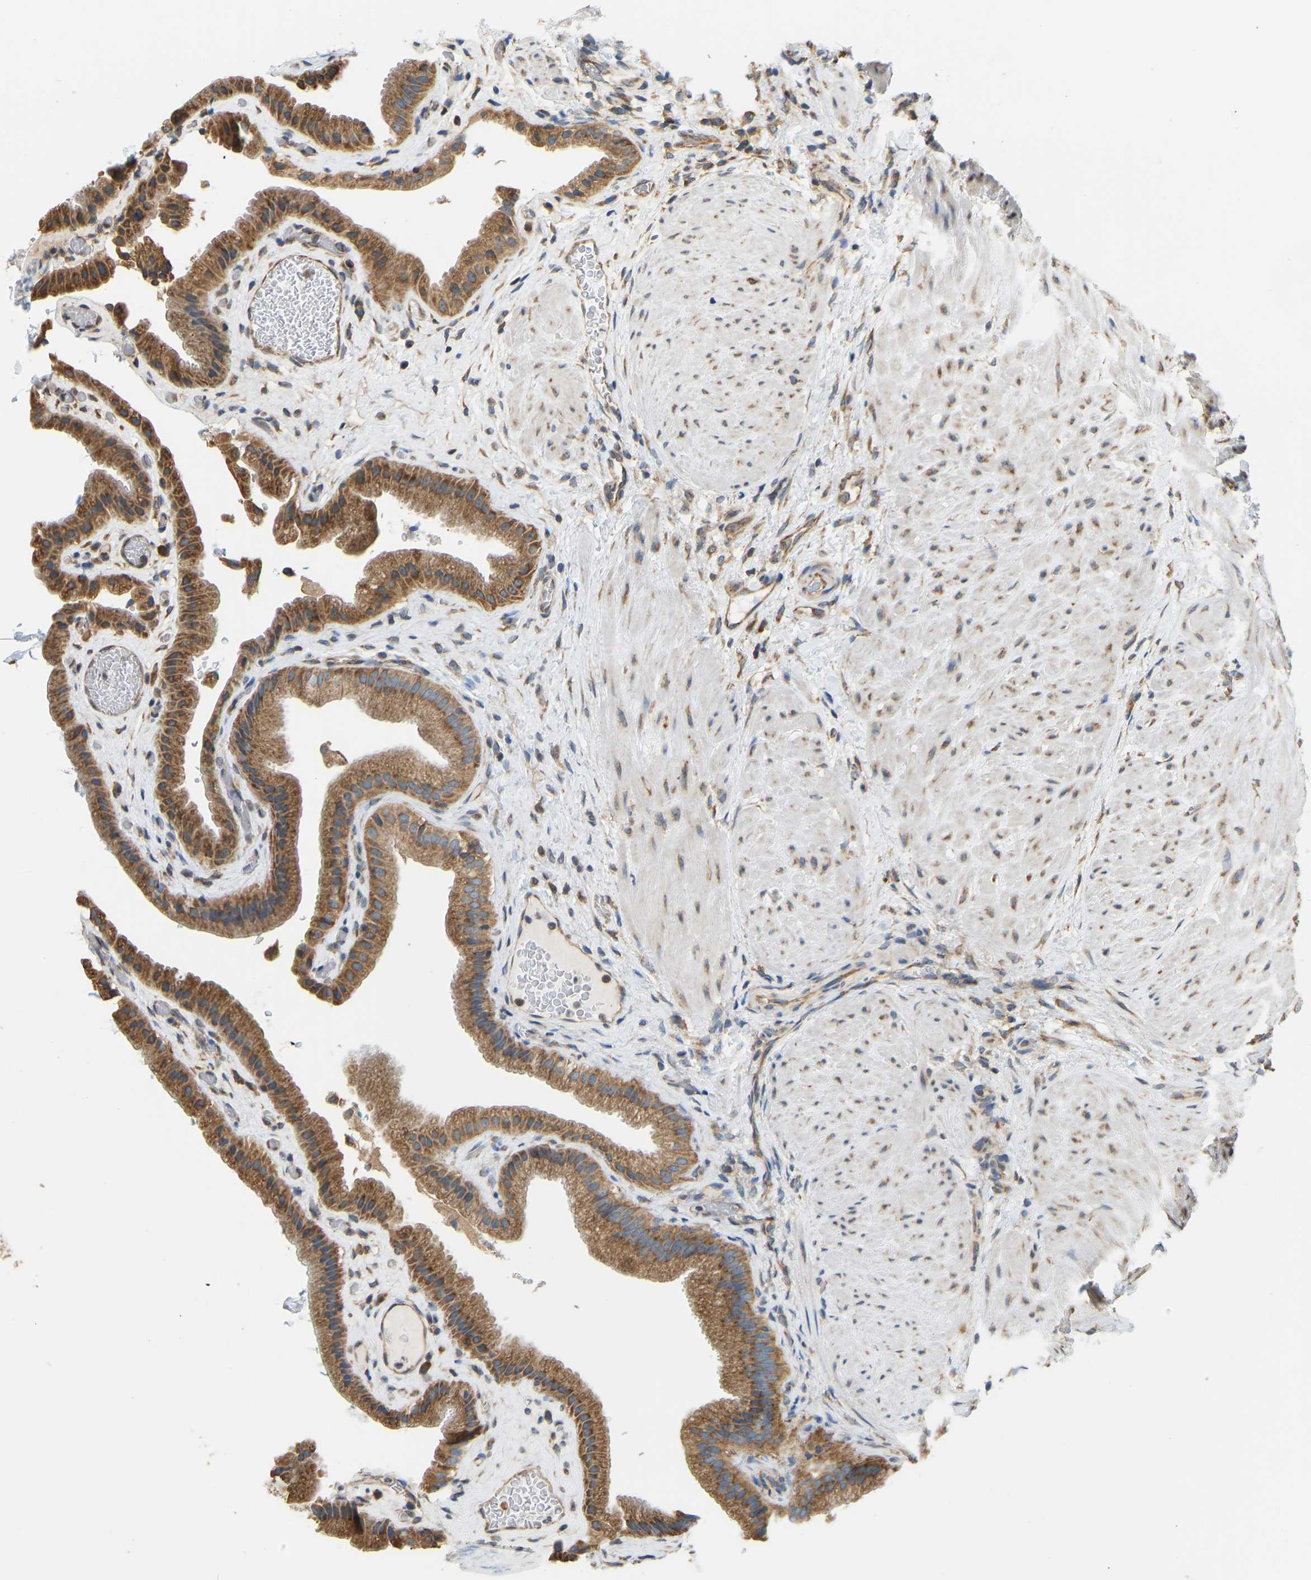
{"staining": {"intensity": "moderate", "quantity": ">75%", "location": "cytoplasmic/membranous"}, "tissue": "gallbladder", "cell_type": "Glandular cells", "image_type": "normal", "snomed": [{"axis": "morphology", "description": "Normal tissue, NOS"}, {"axis": "topography", "description": "Gallbladder"}], "caption": "IHC (DAB (3,3'-diaminobenzidine)) staining of unremarkable gallbladder reveals moderate cytoplasmic/membranous protein positivity in approximately >75% of glandular cells.", "gene": "RPS6KB2", "patient": {"sex": "male", "age": 49}}